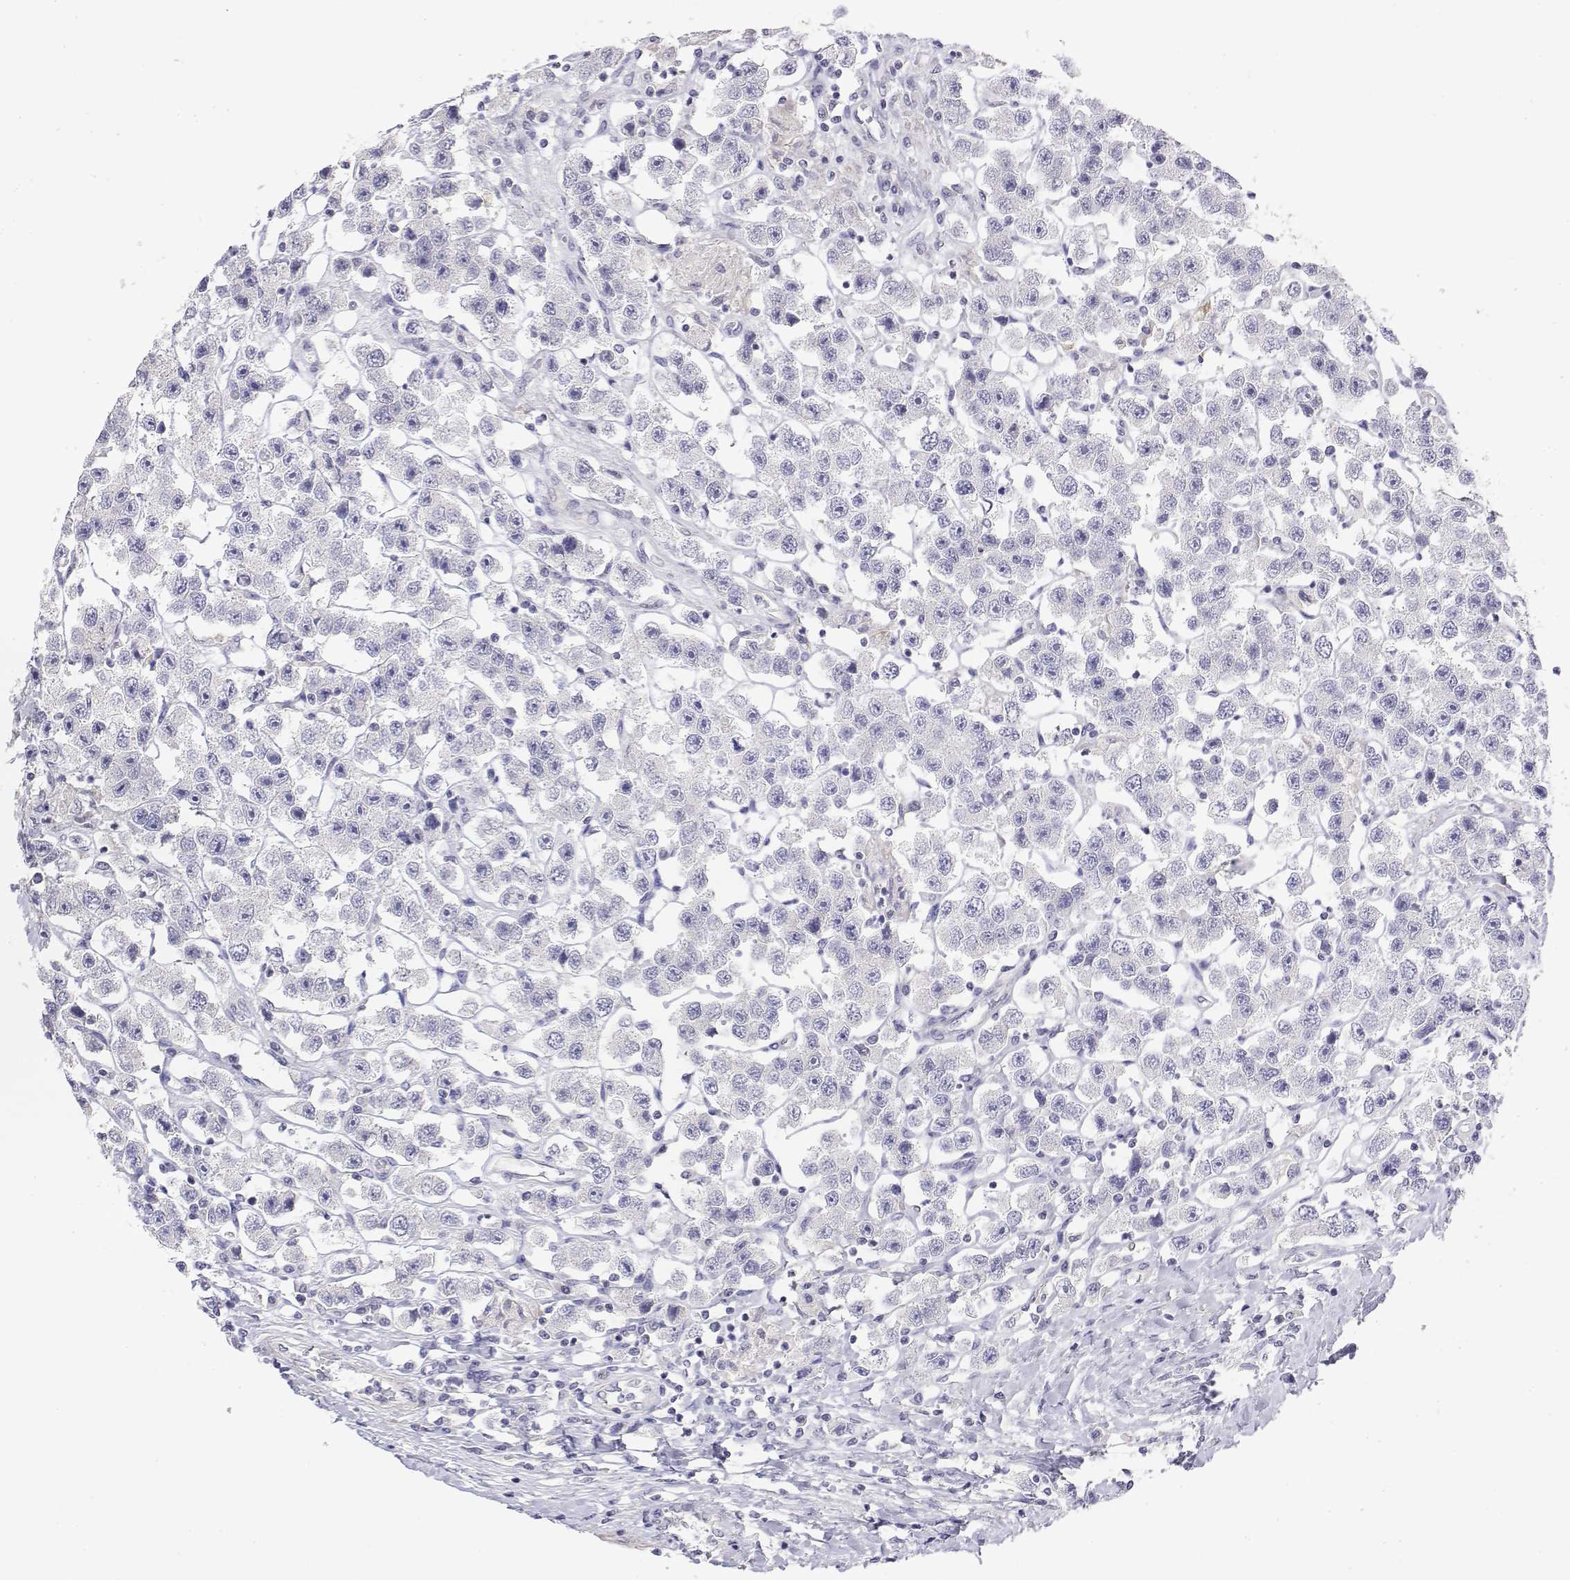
{"staining": {"intensity": "negative", "quantity": "none", "location": "none"}, "tissue": "testis cancer", "cell_type": "Tumor cells", "image_type": "cancer", "snomed": [{"axis": "morphology", "description": "Seminoma, NOS"}, {"axis": "topography", "description": "Testis"}], "caption": "High power microscopy micrograph of an immunohistochemistry photomicrograph of testis cancer (seminoma), revealing no significant expression in tumor cells.", "gene": "GGACT", "patient": {"sex": "male", "age": 45}}